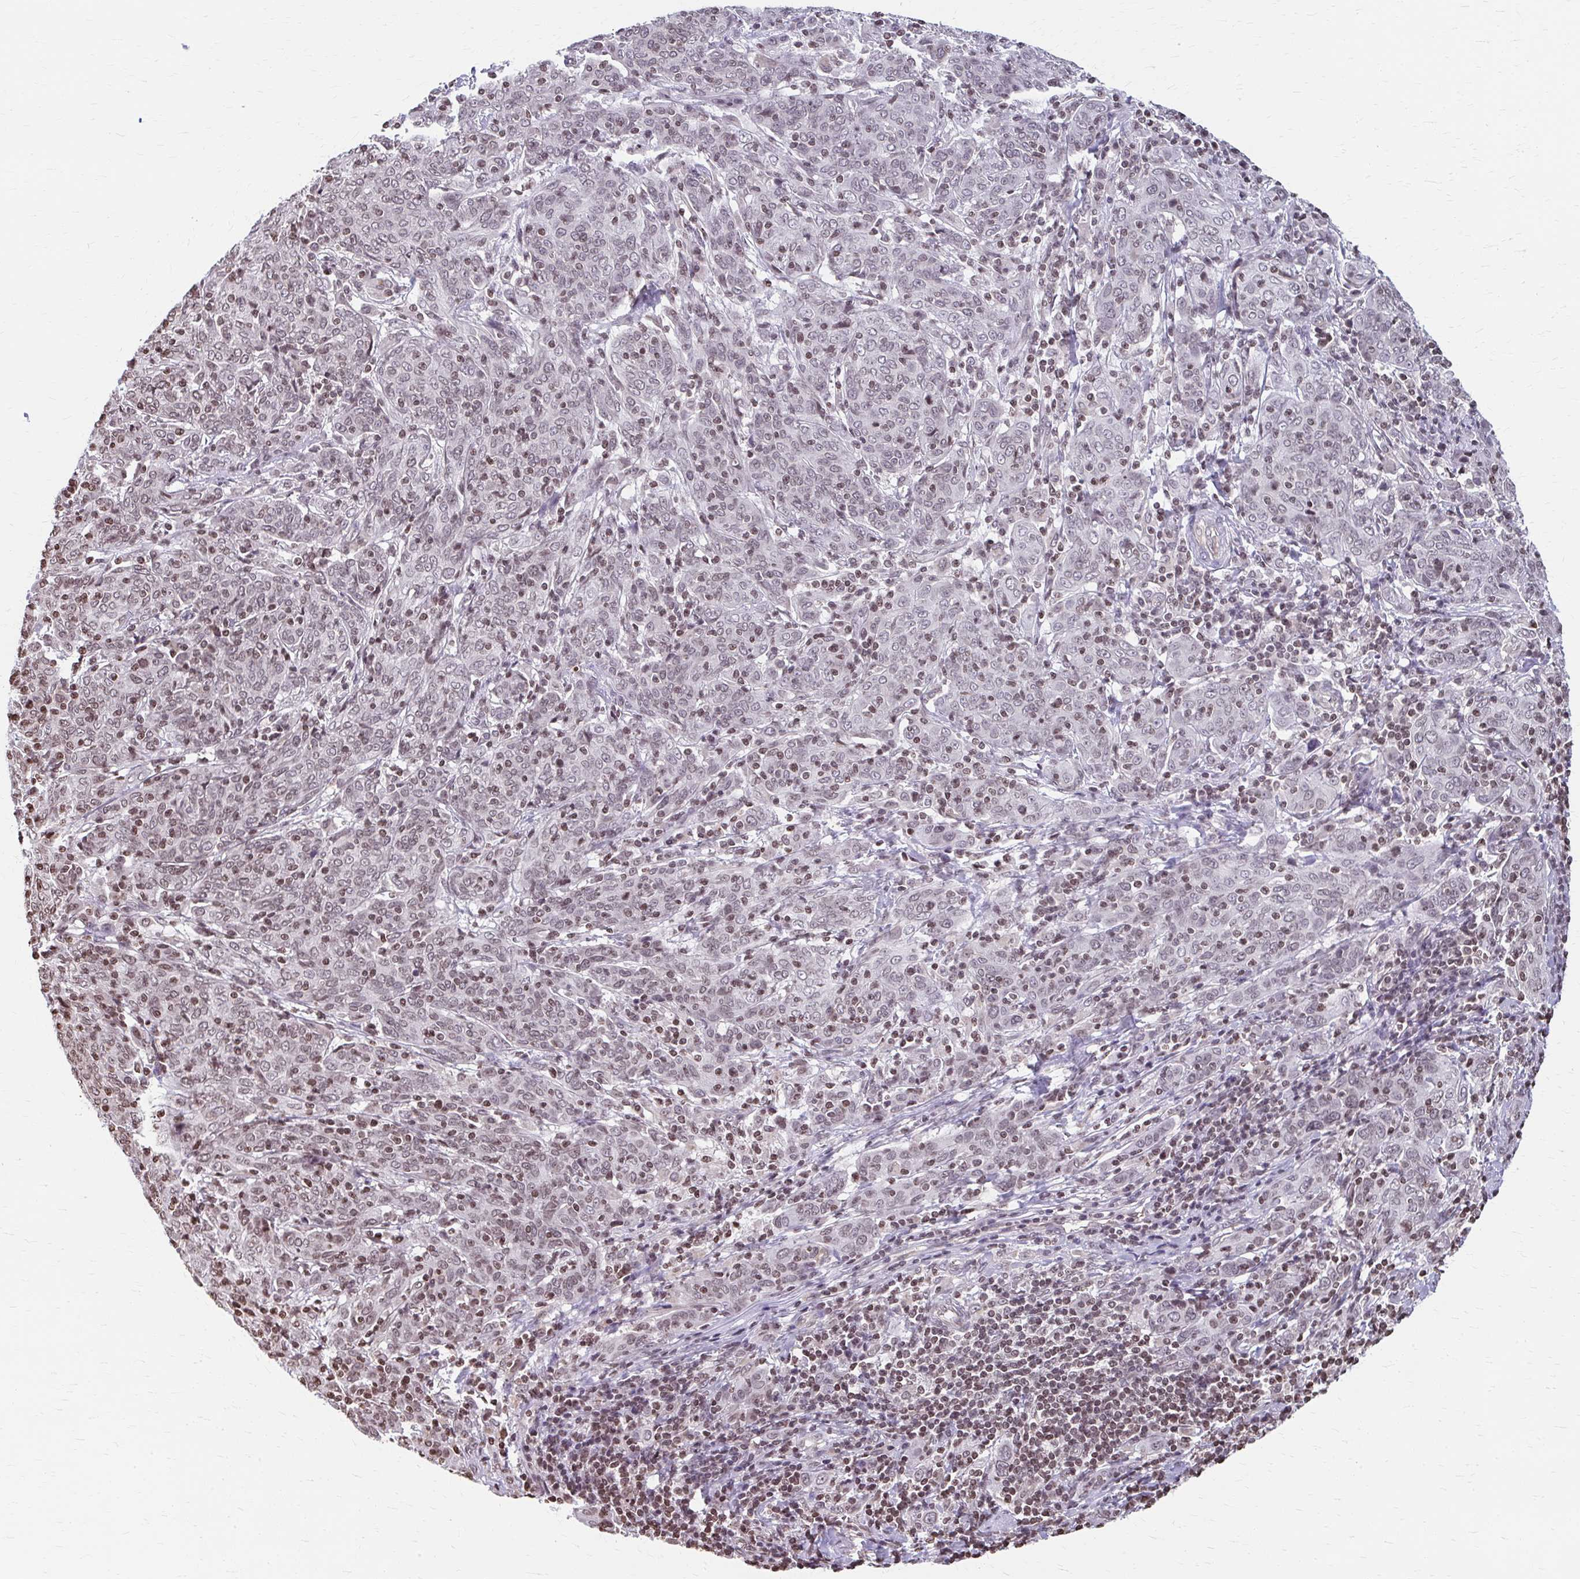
{"staining": {"intensity": "weak", "quantity": ">75%", "location": "nuclear"}, "tissue": "cervical cancer", "cell_type": "Tumor cells", "image_type": "cancer", "snomed": [{"axis": "morphology", "description": "Squamous cell carcinoma, NOS"}, {"axis": "topography", "description": "Cervix"}], "caption": "Protein staining demonstrates weak nuclear staining in about >75% of tumor cells in cervical cancer (squamous cell carcinoma). The staining was performed using DAB, with brown indicating positive protein expression. Nuclei are stained blue with hematoxylin.", "gene": "ORC3", "patient": {"sex": "female", "age": 67}}